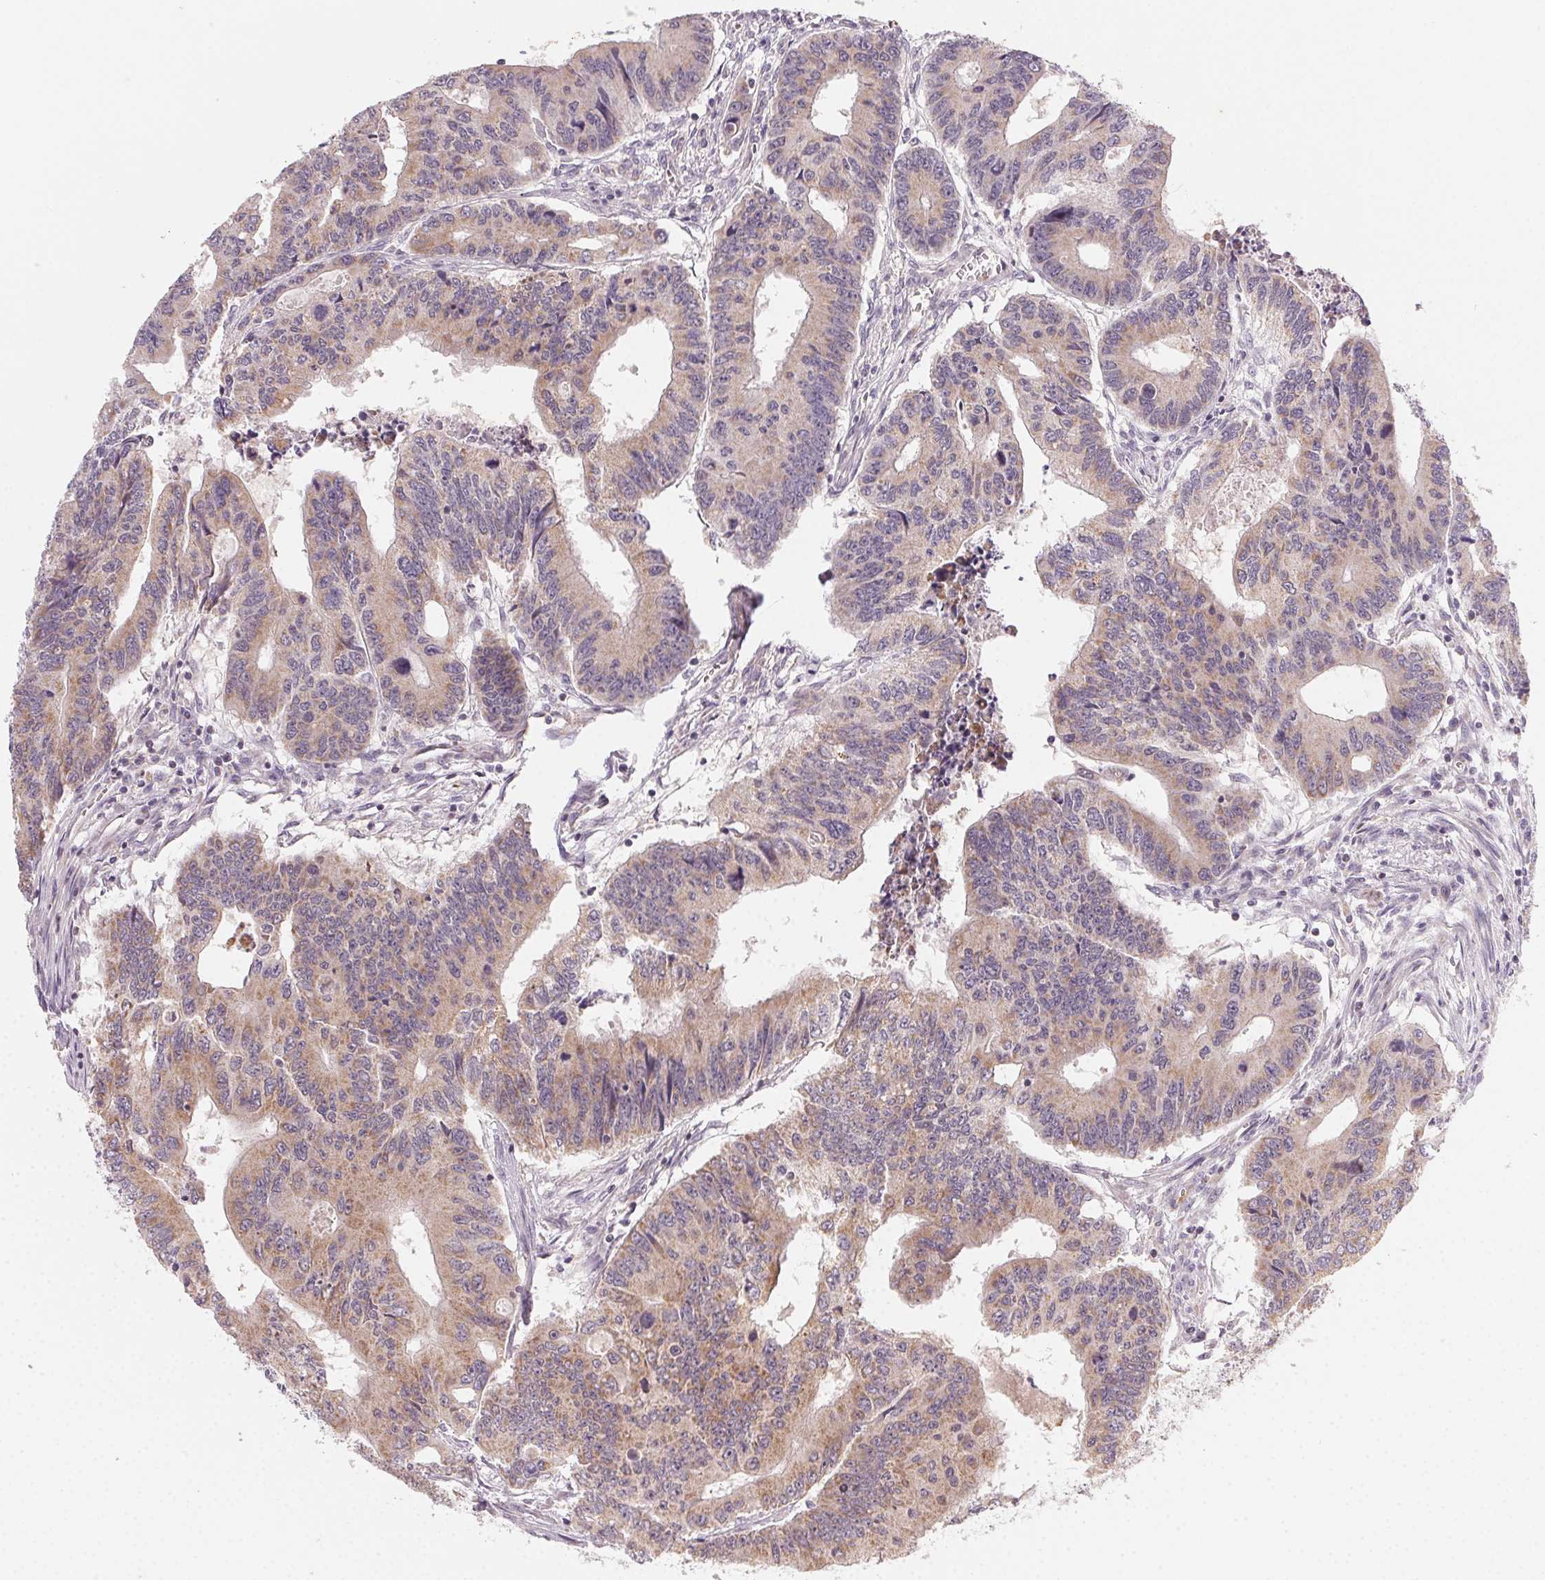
{"staining": {"intensity": "weak", "quantity": "25%-75%", "location": "cytoplasmic/membranous"}, "tissue": "colorectal cancer", "cell_type": "Tumor cells", "image_type": "cancer", "snomed": [{"axis": "morphology", "description": "Adenocarcinoma, NOS"}, {"axis": "topography", "description": "Colon"}], "caption": "A brown stain shows weak cytoplasmic/membranous positivity of a protein in adenocarcinoma (colorectal) tumor cells.", "gene": "NCOA4", "patient": {"sex": "male", "age": 53}}